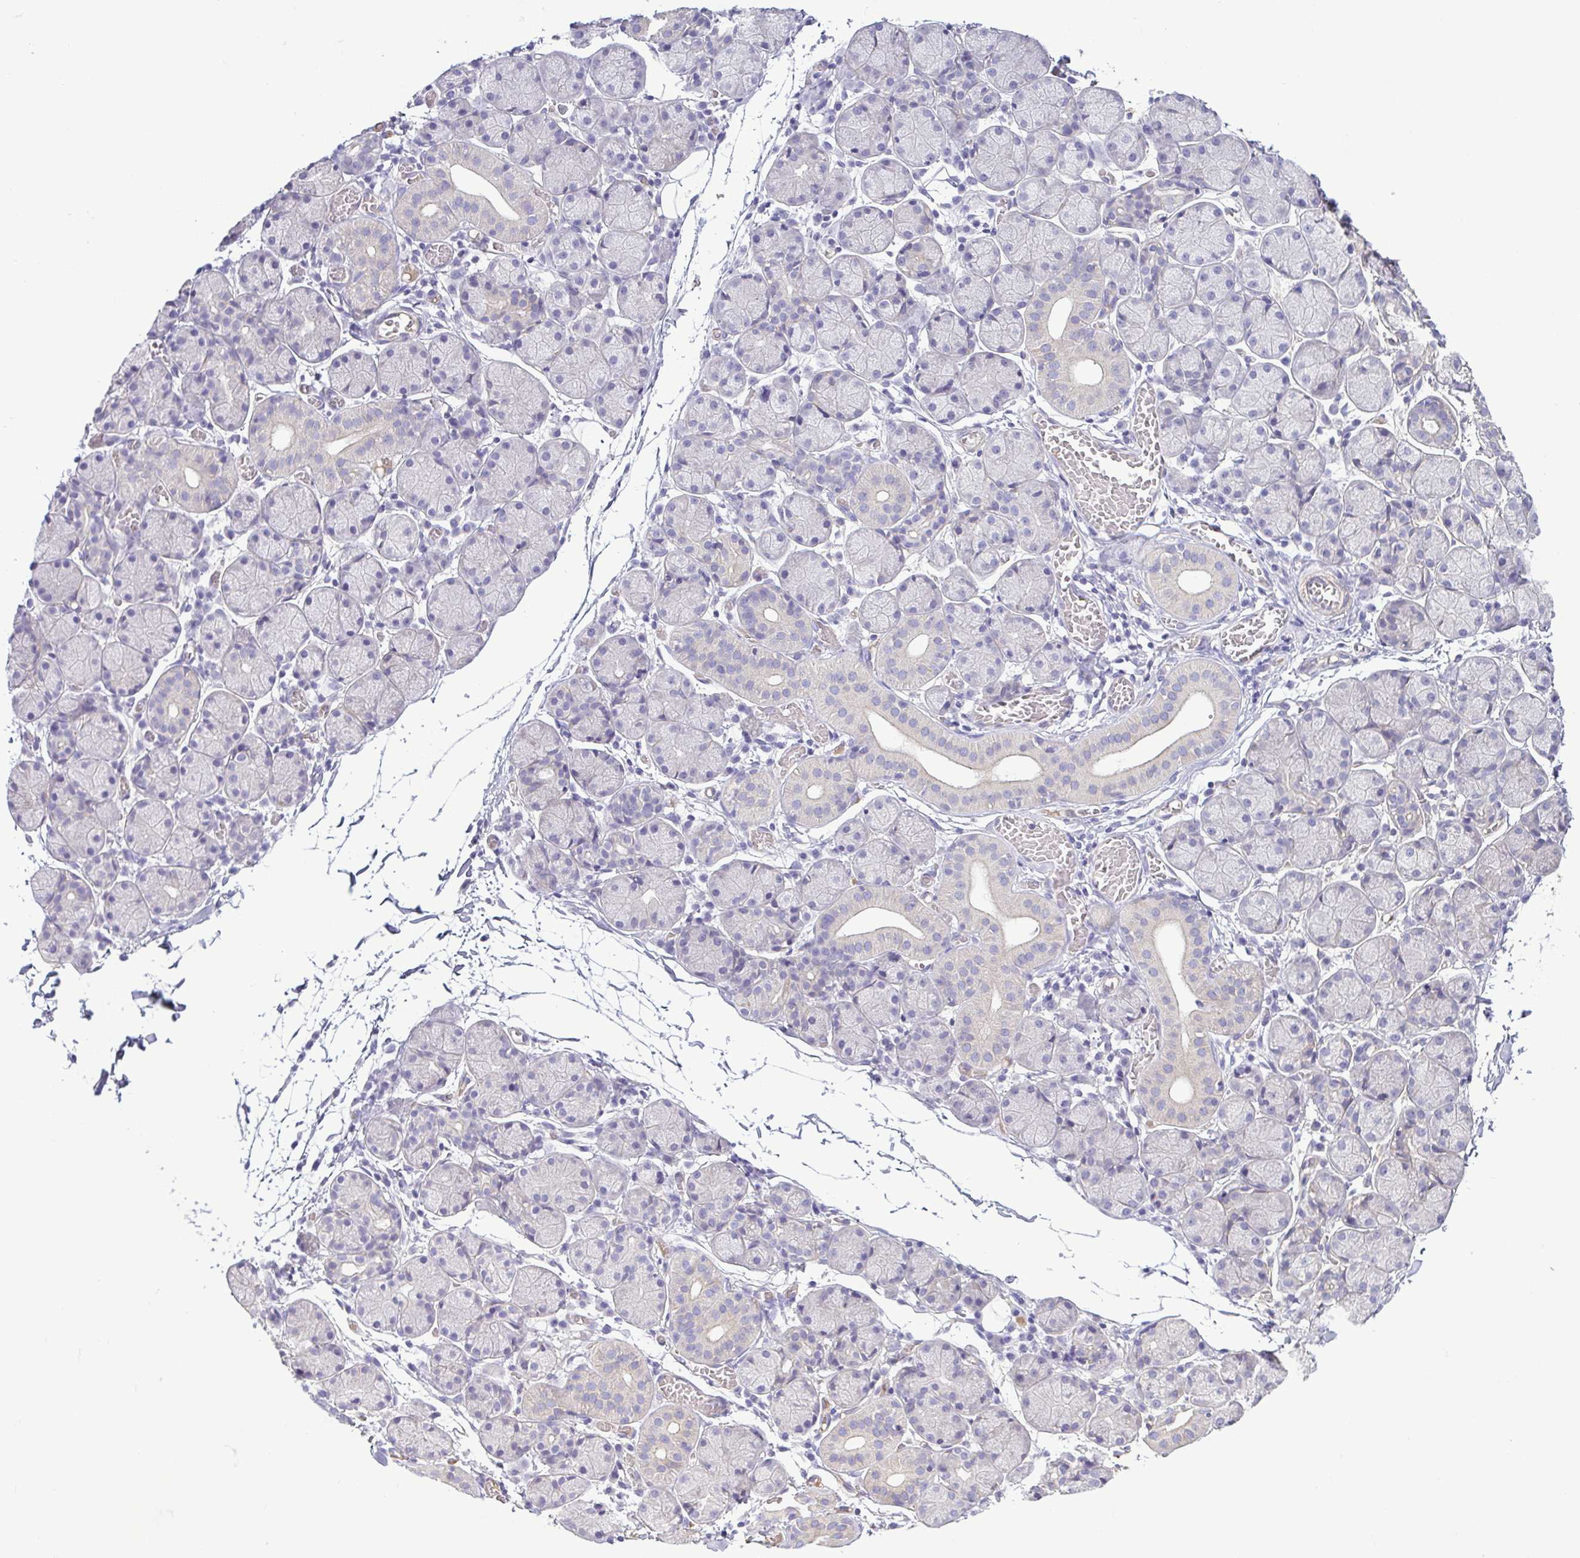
{"staining": {"intensity": "negative", "quantity": "none", "location": "none"}, "tissue": "salivary gland", "cell_type": "Glandular cells", "image_type": "normal", "snomed": [{"axis": "morphology", "description": "Normal tissue, NOS"}, {"axis": "topography", "description": "Salivary gland"}], "caption": "Immunohistochemistry (IHC) micrograph of normal human salivary gland stained for a protein (brown), which displays no positivity in glandular cells.", "gene": "MYL10", "patient": {"sex": "female", "age": 24}}